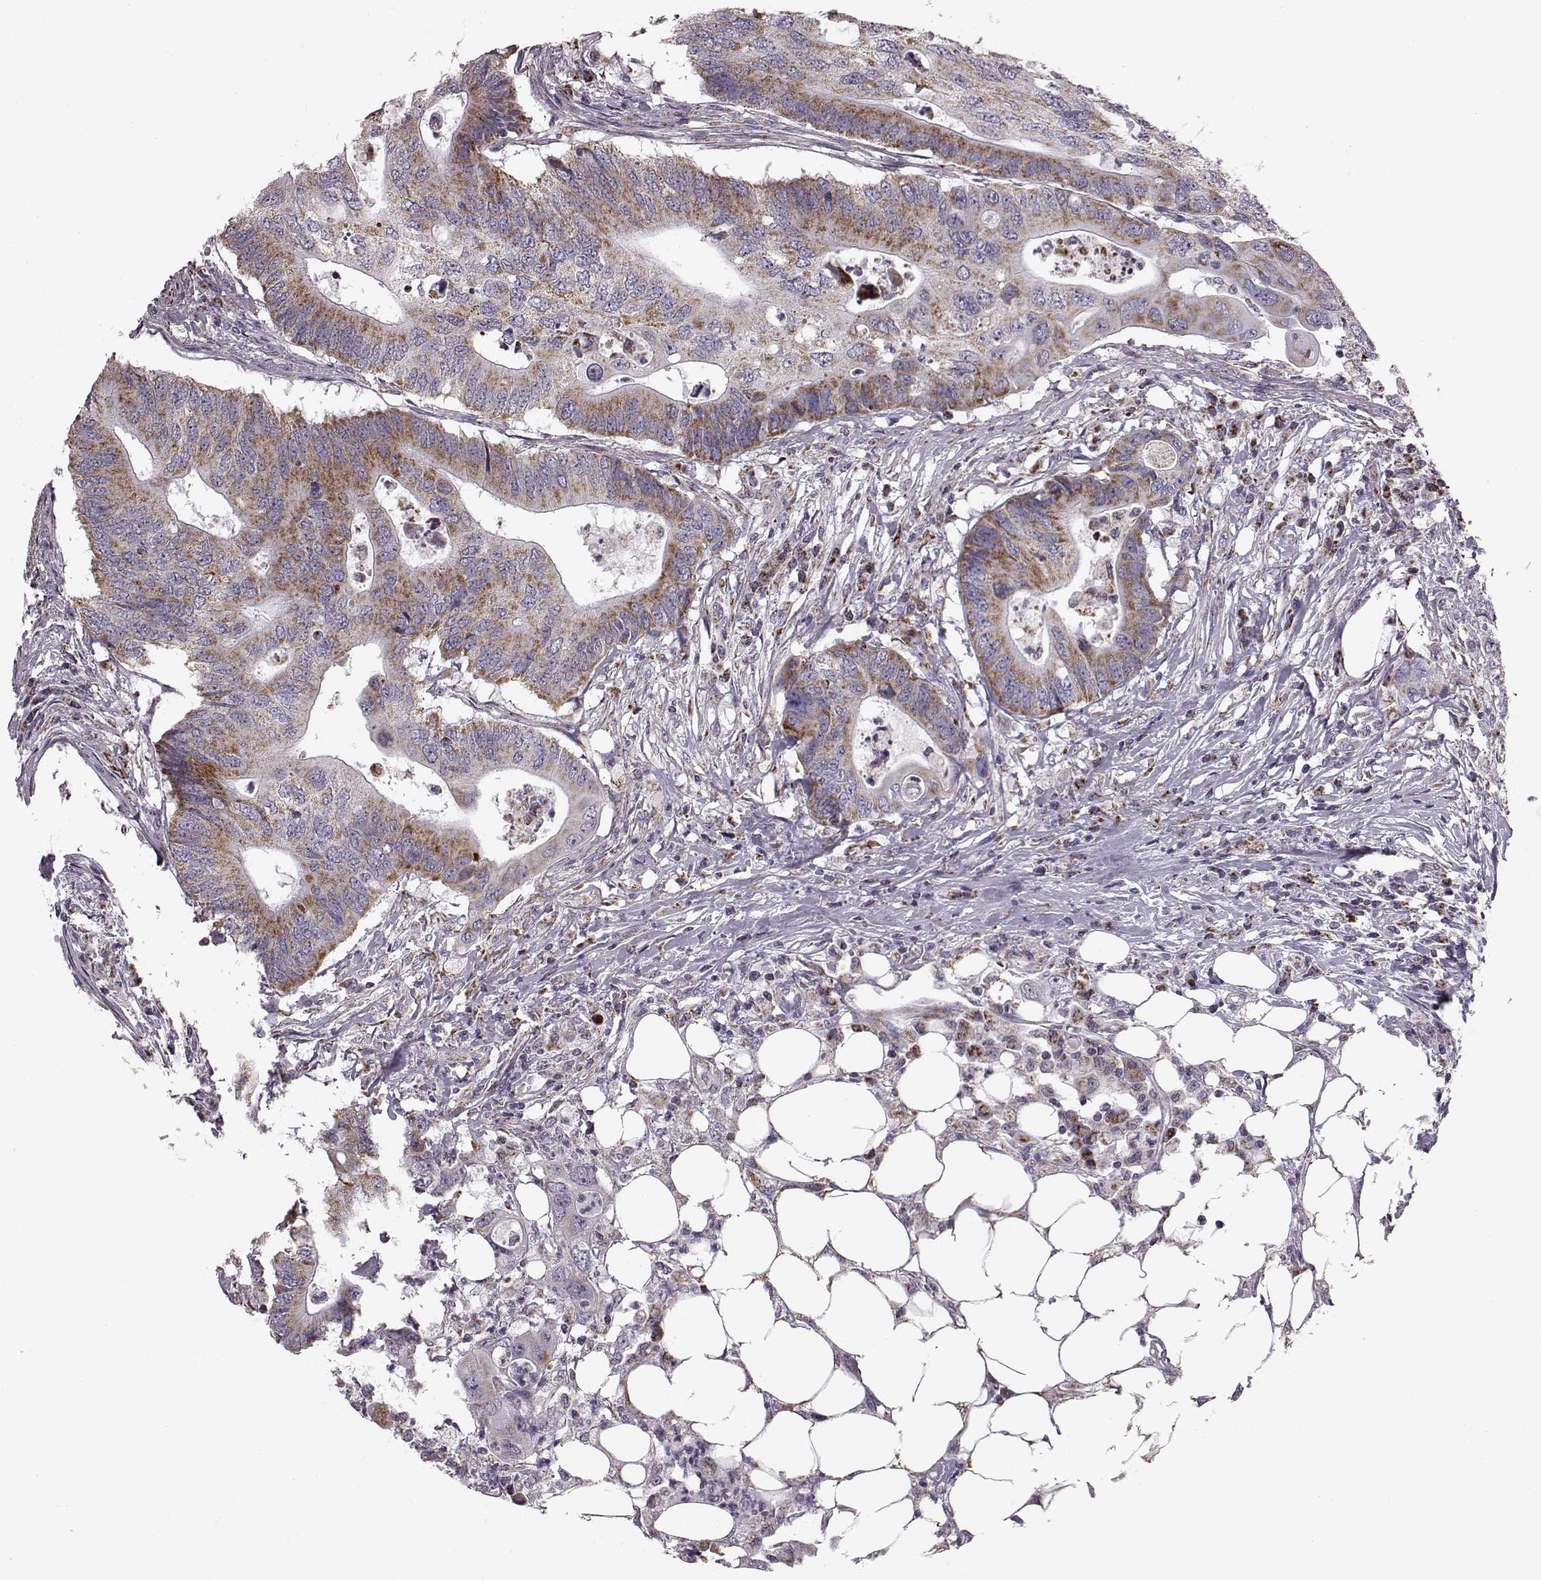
{"staining": {"intensity": "moderate", "quantity": ">75%", "location": "cytoplasmic/membranous"}, "tissue": "colorectal cancer", "cell_type": "Tumor cells", "image_type": "cancer", "snomed": [{"axis": "morphology", "description": "Adenocarcinoma, NOS"}, {"axis": "topography", "description": "Colon"}], "caption": "Immunohistochemical staining of colorectal cancer demonstrates medium levels of moderate cytoplasmic/membranous protein staining in approximately >75% of tumor cells.", "gene": "ATP5MF", "patient": {"sex": "male", "age": 71}}